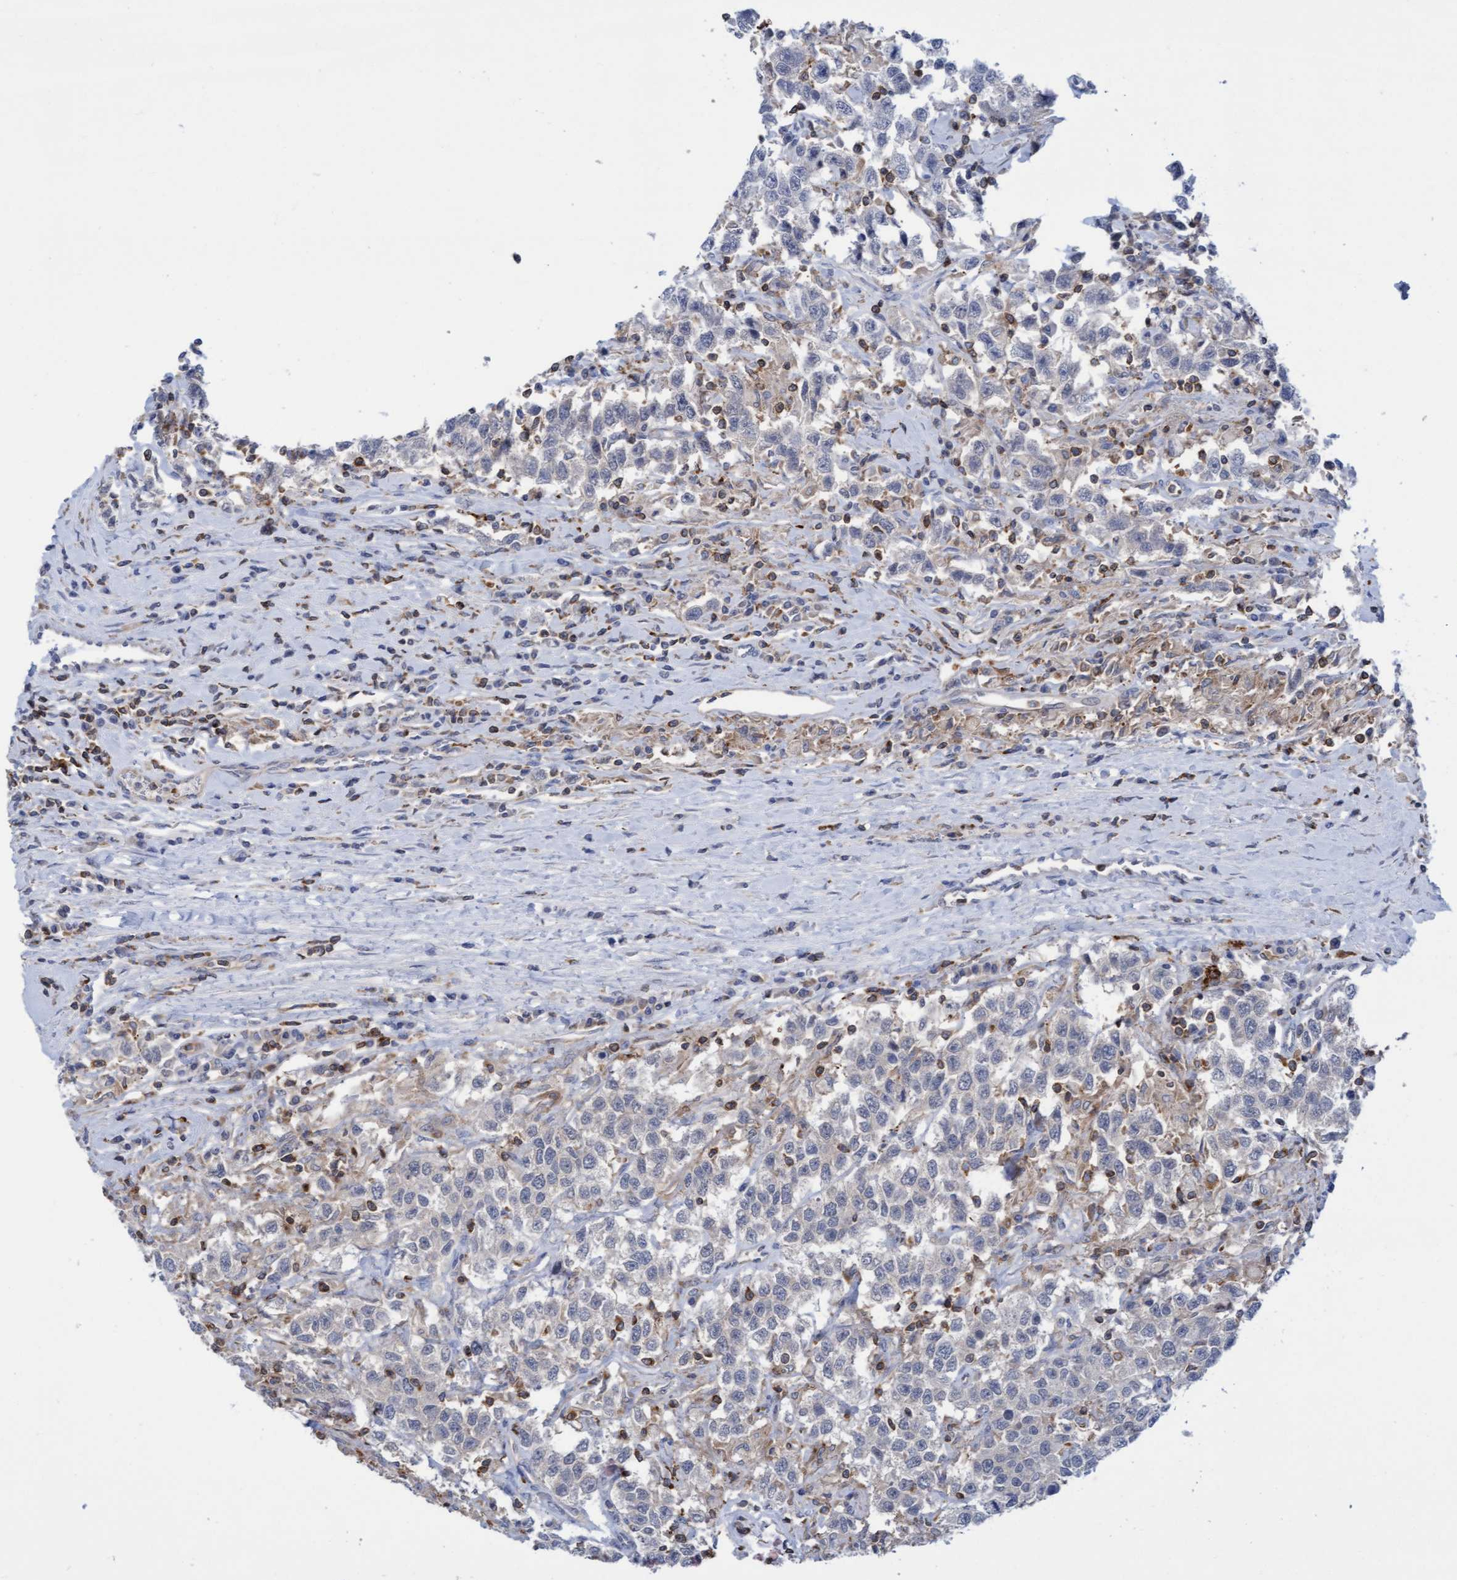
{"staining": {"intensity": "negative", "quantity": "none", "location": "none"}, "tissue": "testis cancer", "cell_type": "Tumor cells", "image_type": "cancer", "snomed": [{"axis": "morphology", "description": "Seminoma, NOS"}, {"axis": "topography", "description": "Testis"}], "caption": "IHC of testis cancer (seminoma) displays no staining in tumor cells.", "gene": "FNBP1", "patient": {"sex": "male", "age": 41}}